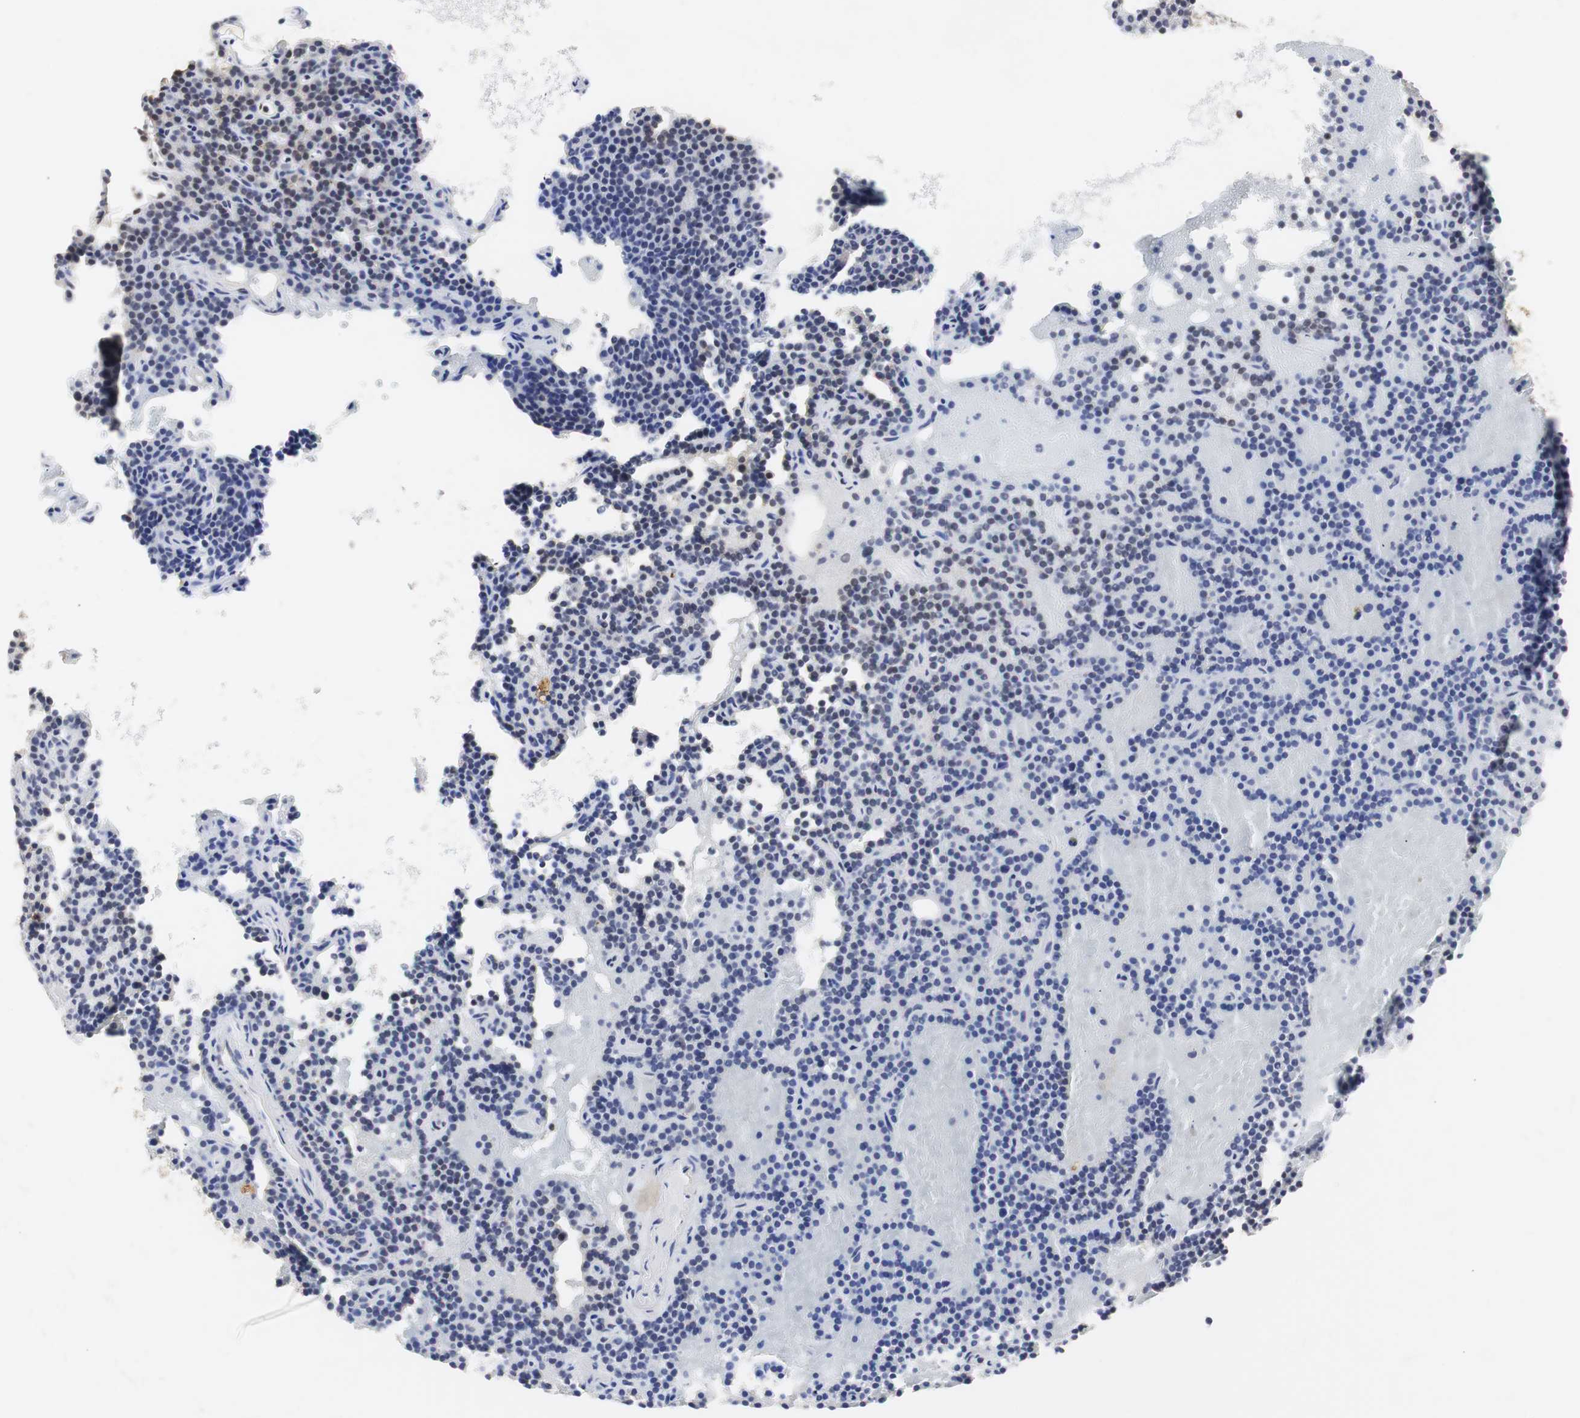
{"staining": {"intensity": "moderate", "quantity": ">75%", "location": "nuclear"}, "tissue": "parathyroid gland", "cell_type": "Glandular cells", "image_type": "normal", "snomed": [{"axis": "morphology", "description": "Normal tissue, NOS"}, {"axis": "topography", "description": "Parathyroid gland"}], "caption": "This photomicrograph exhibits IHC staining of unremarkable human parathyroid gland, with medium moderate nuclear expression in about >75% of glandular cells.", "gene": "ZFC3H1", "patient": {"sex": "male", "age": 66}}